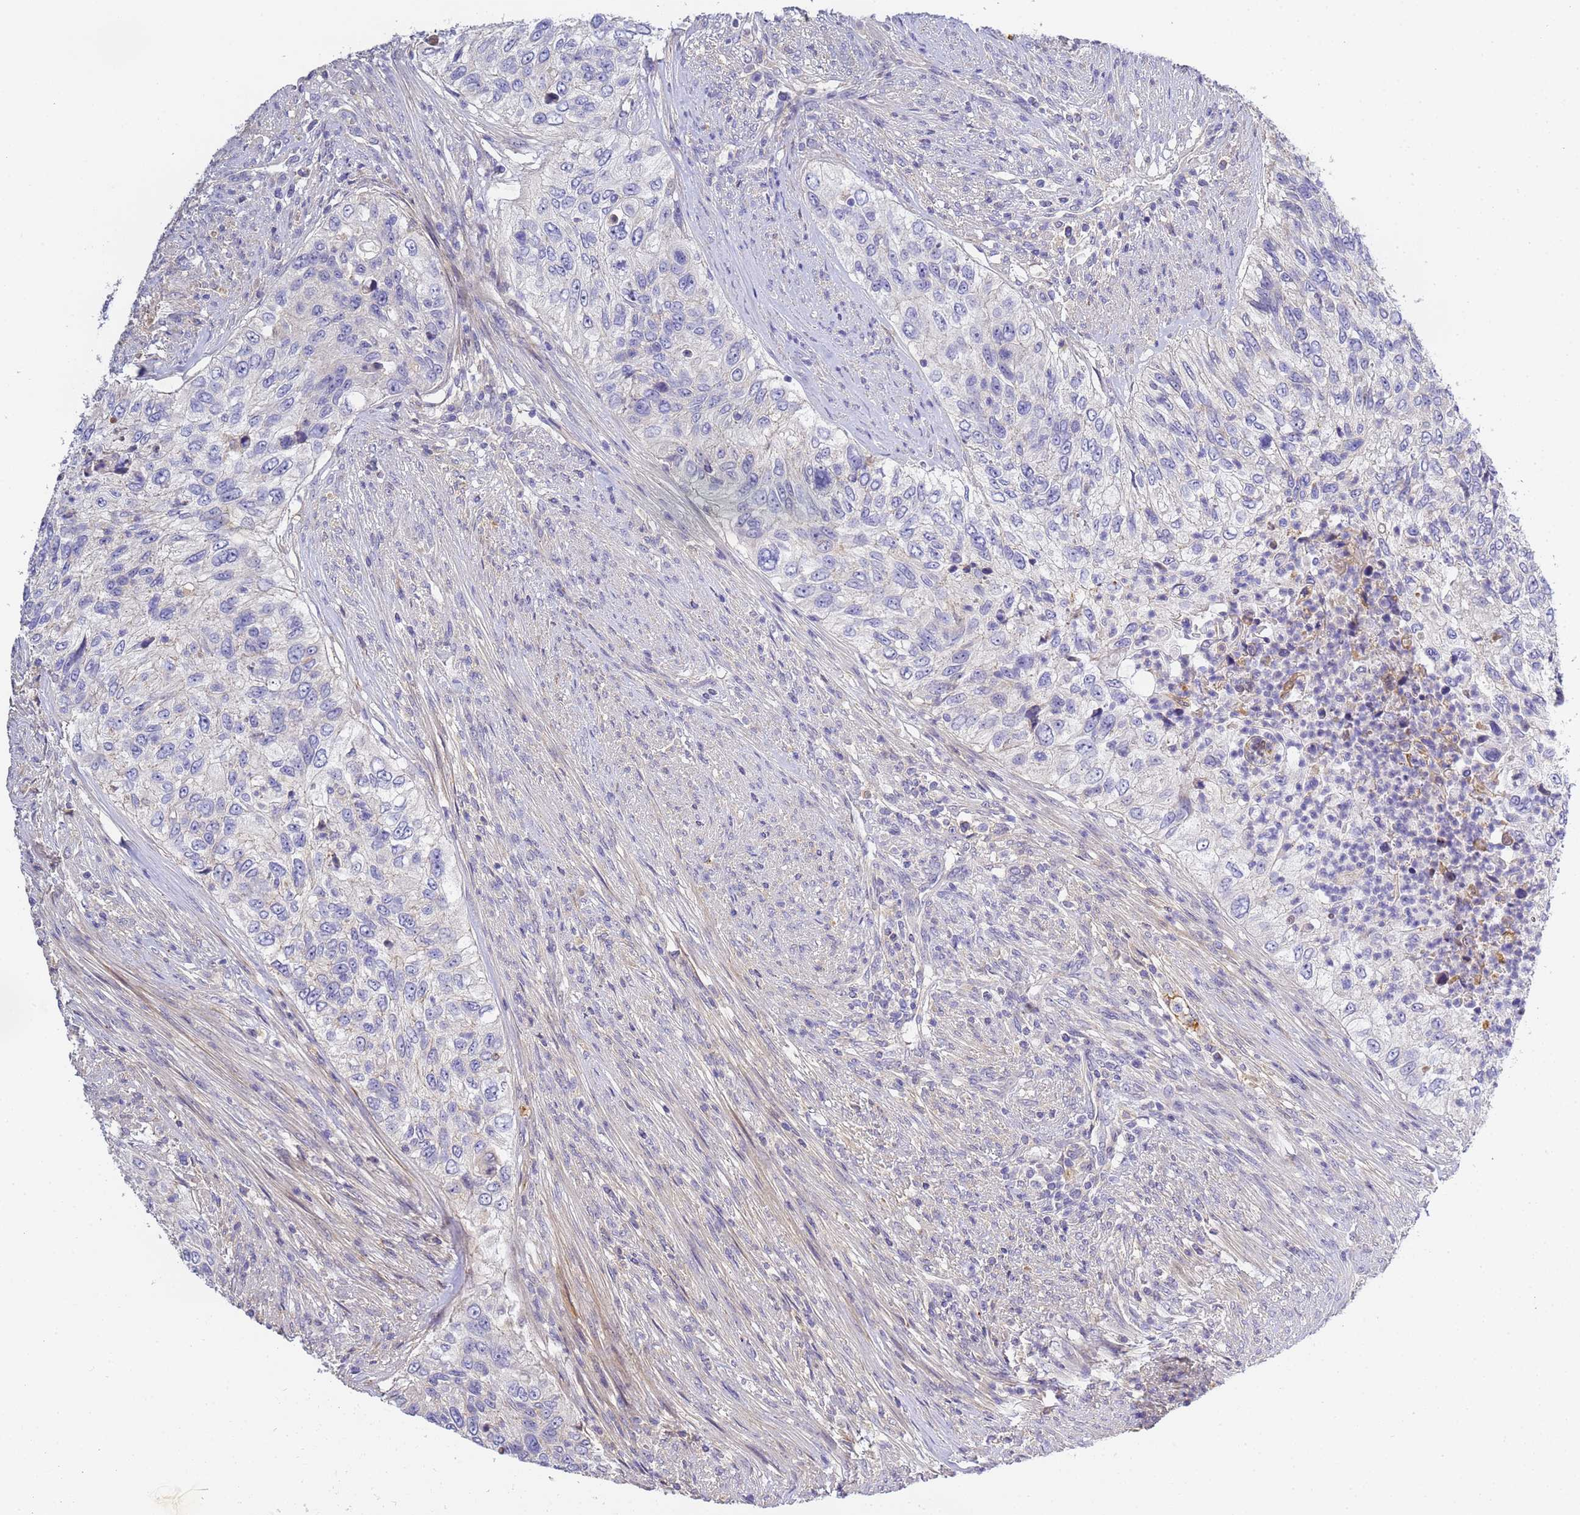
{"staining": {"intensity": "negative", "quantity": "none", "location": "none"}, "tissue": "urothelial cancer", "cell_type": "Tumor cells", "image_type": "cancer", "snomed": [{"axis": "morphology", "description": "Urothelial carcinoma, High grade"}, {"axis": "topography", "description": "Urinary bladder"}], "caption": "Immunohistochemistry micrograph of neoplastic tissue: human urothelial carcinoma (high-grade) stained with DAB (3,3'-diaminobenzidine) reveals no significant protein expression in tumor cells.", "gene": "CFH", "patient": {"sex": "female", "age": 60}}